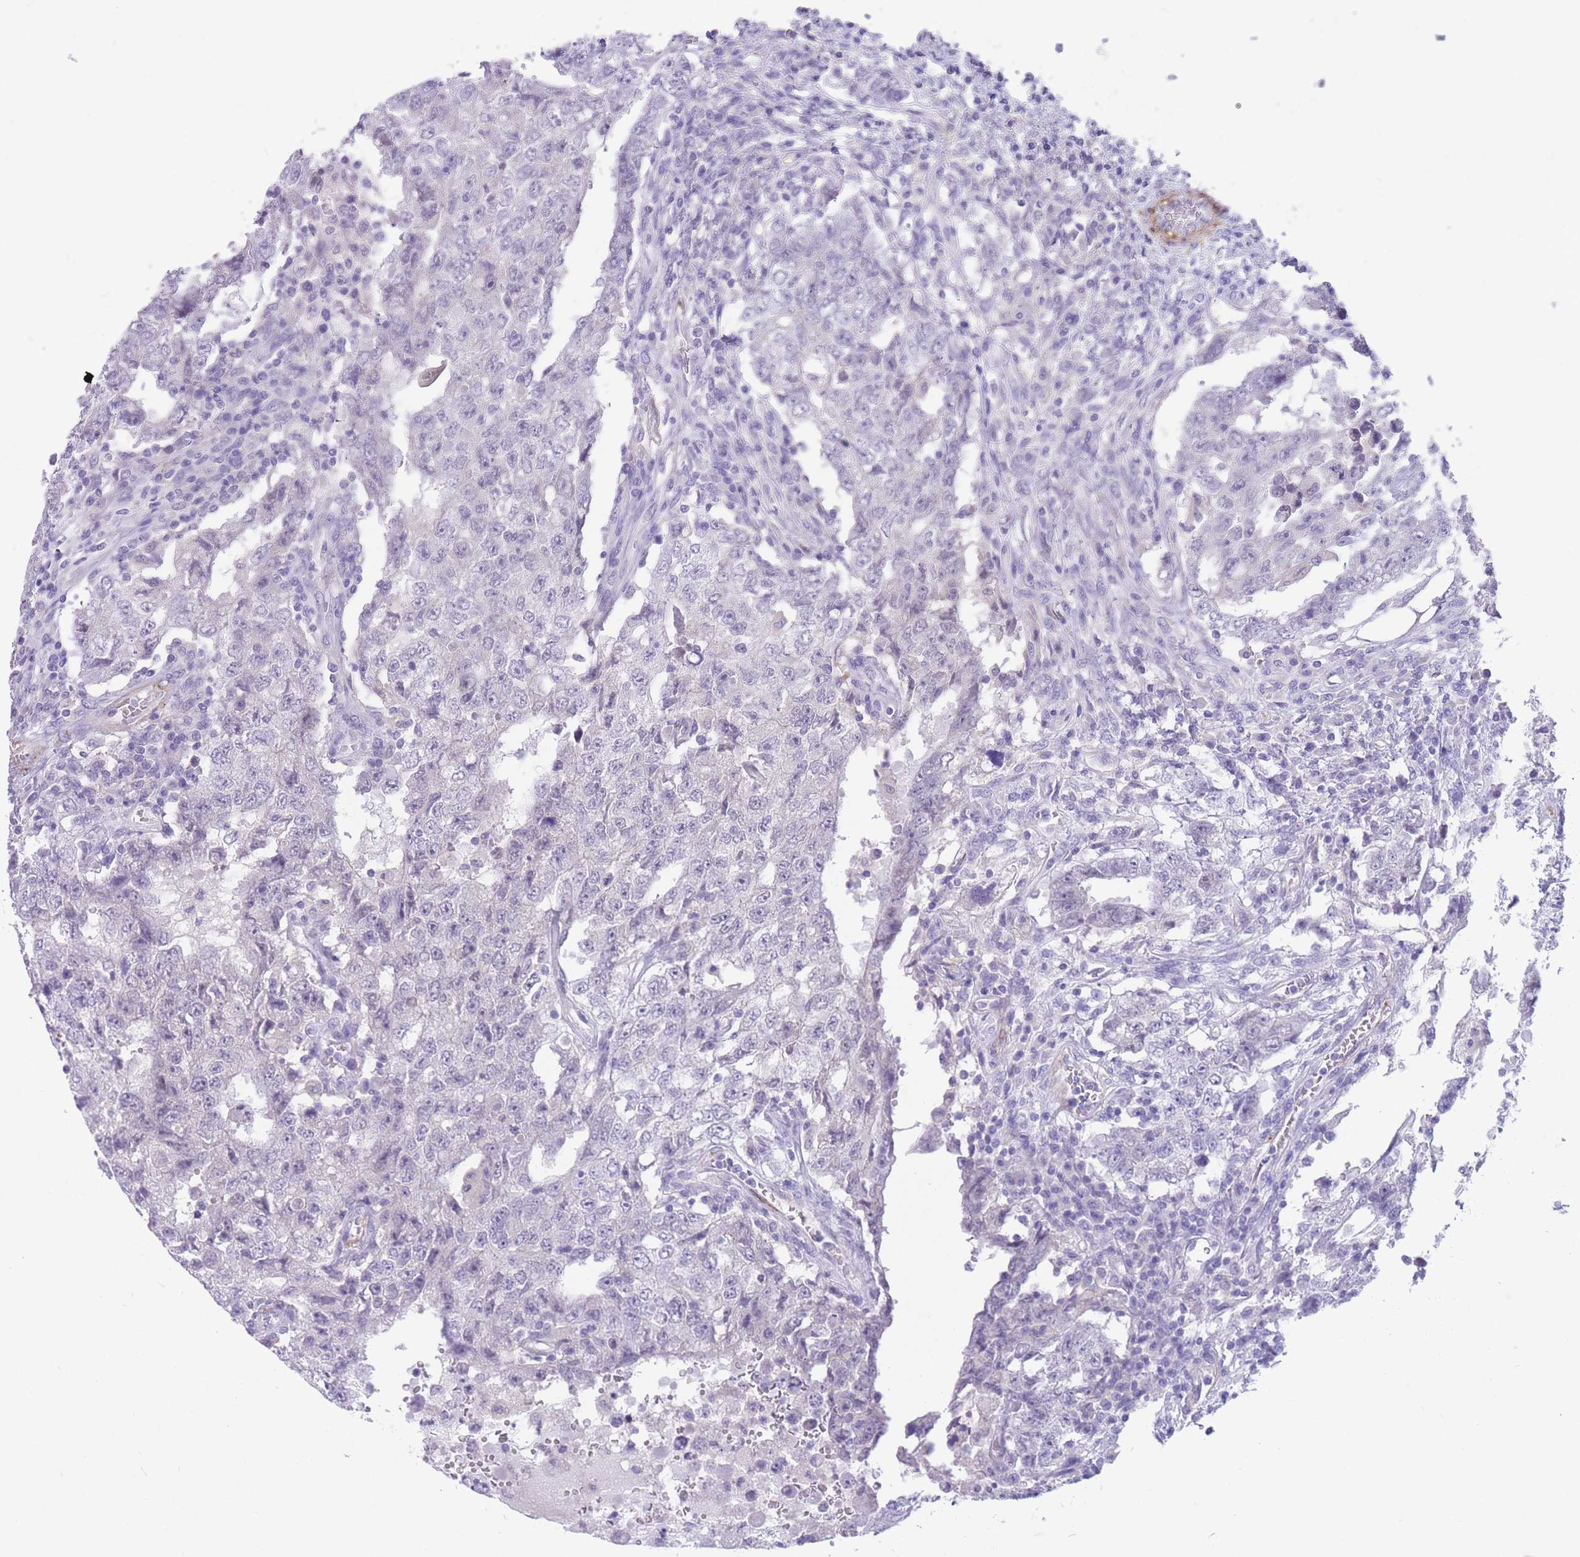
{"staining": {"intensity": "negative", "quantity": "none", "location": "none"}, "tissue": "testis cancer", "cell_type": "Tumor cells", "image_type": "cancer", "snomed": [{"axis": "morphology", "description": "Carcinoma, Embryonal, NOS"}, {"axis": "topography", "description": "Testis"}], "caption": "The immunohistochemistry photomicrograph has no significant expression in tumor cells of testis cancer tissue.", "gene": "DPYD", "patient": {"sex": "male", "age": 26}}